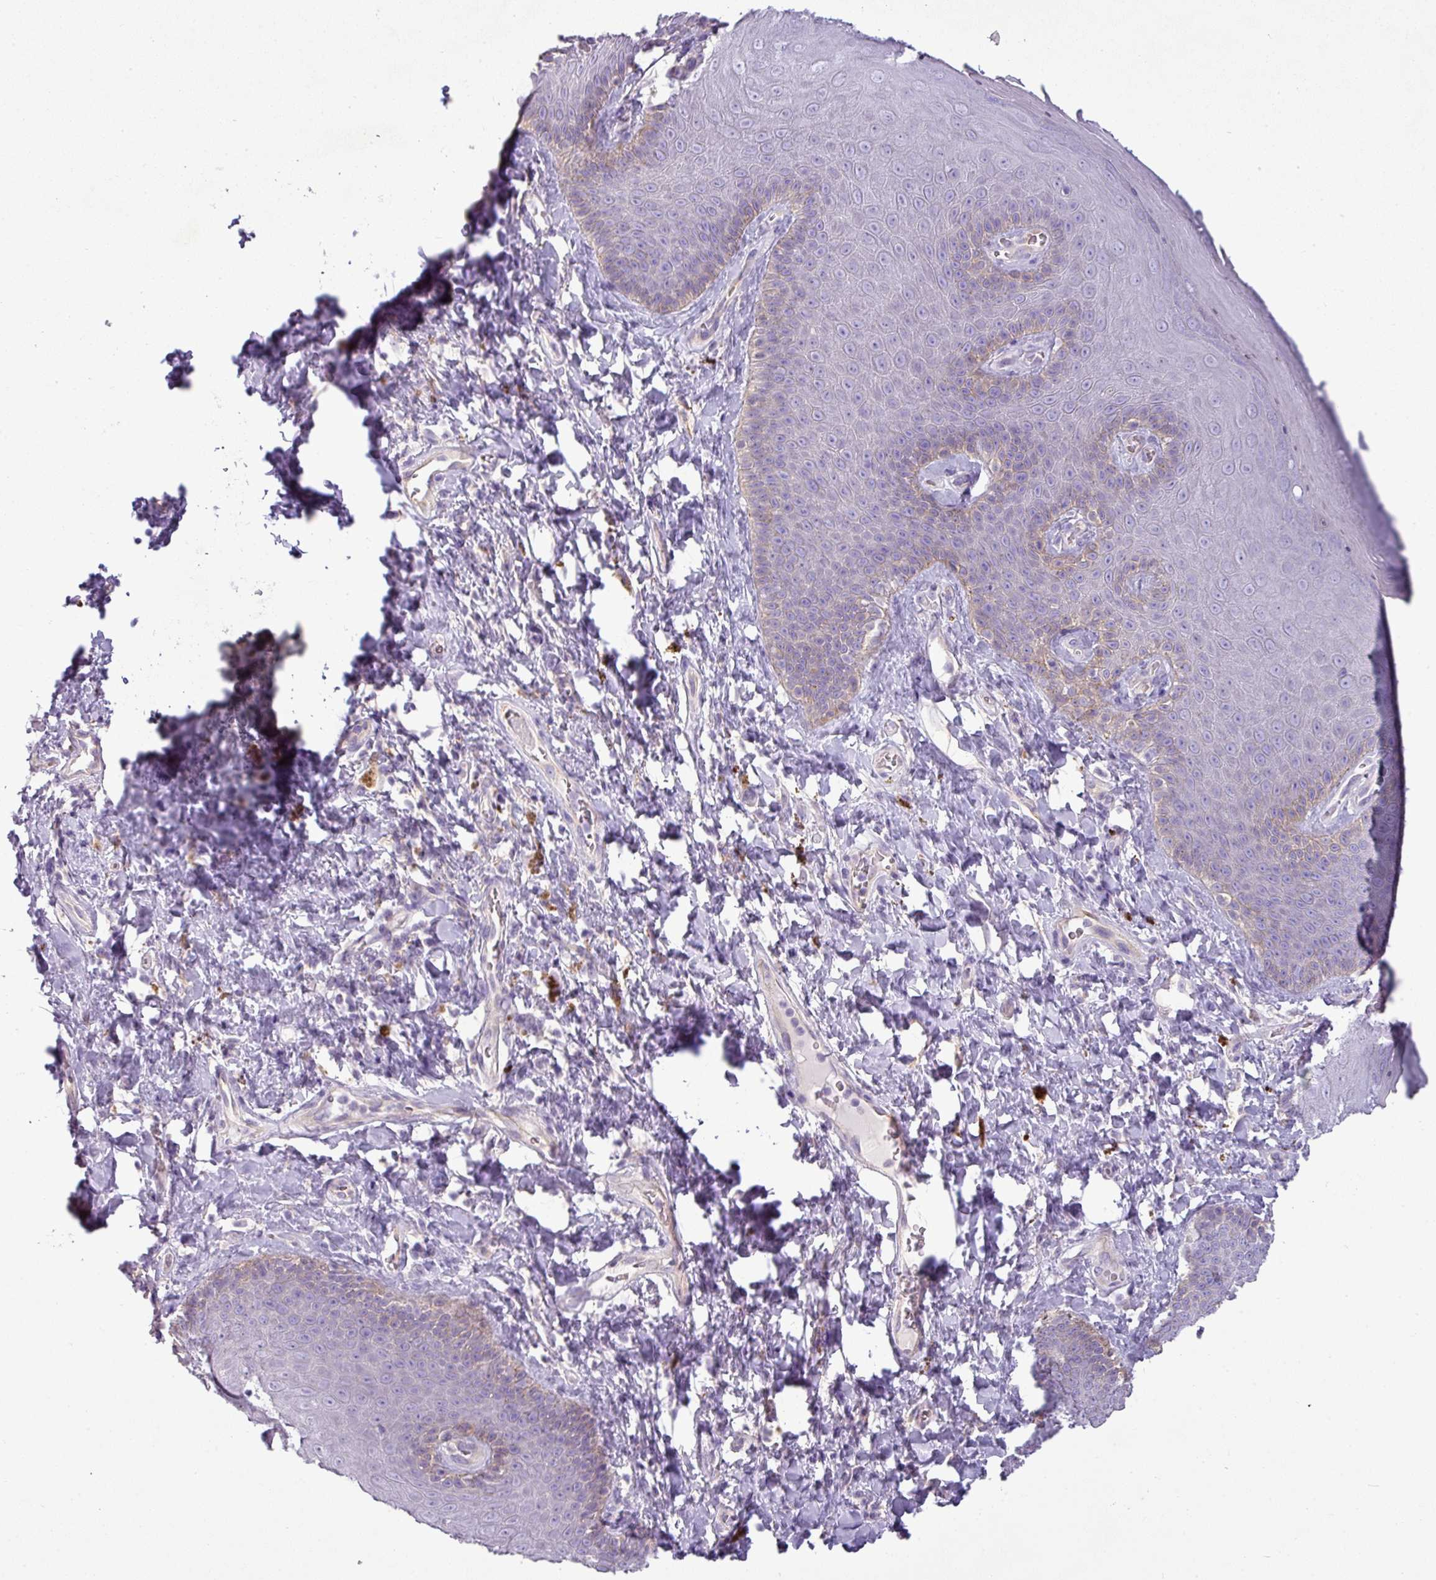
{"staining": {"intensity": "weak", "quantity": "<25%", "location": "cytoplasmic/membranous"}, "tissue": "skin", "cell_type": "Epidermal cells", "image_type": "normal", "snomed": [{"axis": "morphology", "description": "Normal tissue, NOS"}, {"axis": "topography", "description": "Anal"}, {"axis": "topography", "description": "Peripheral nerve tissue"}], "caption": "Epidermal cells show no significant protein staining in normal skin.", "gene": "TMEM178B", "patient": {"sex": "male", "age": 53}}